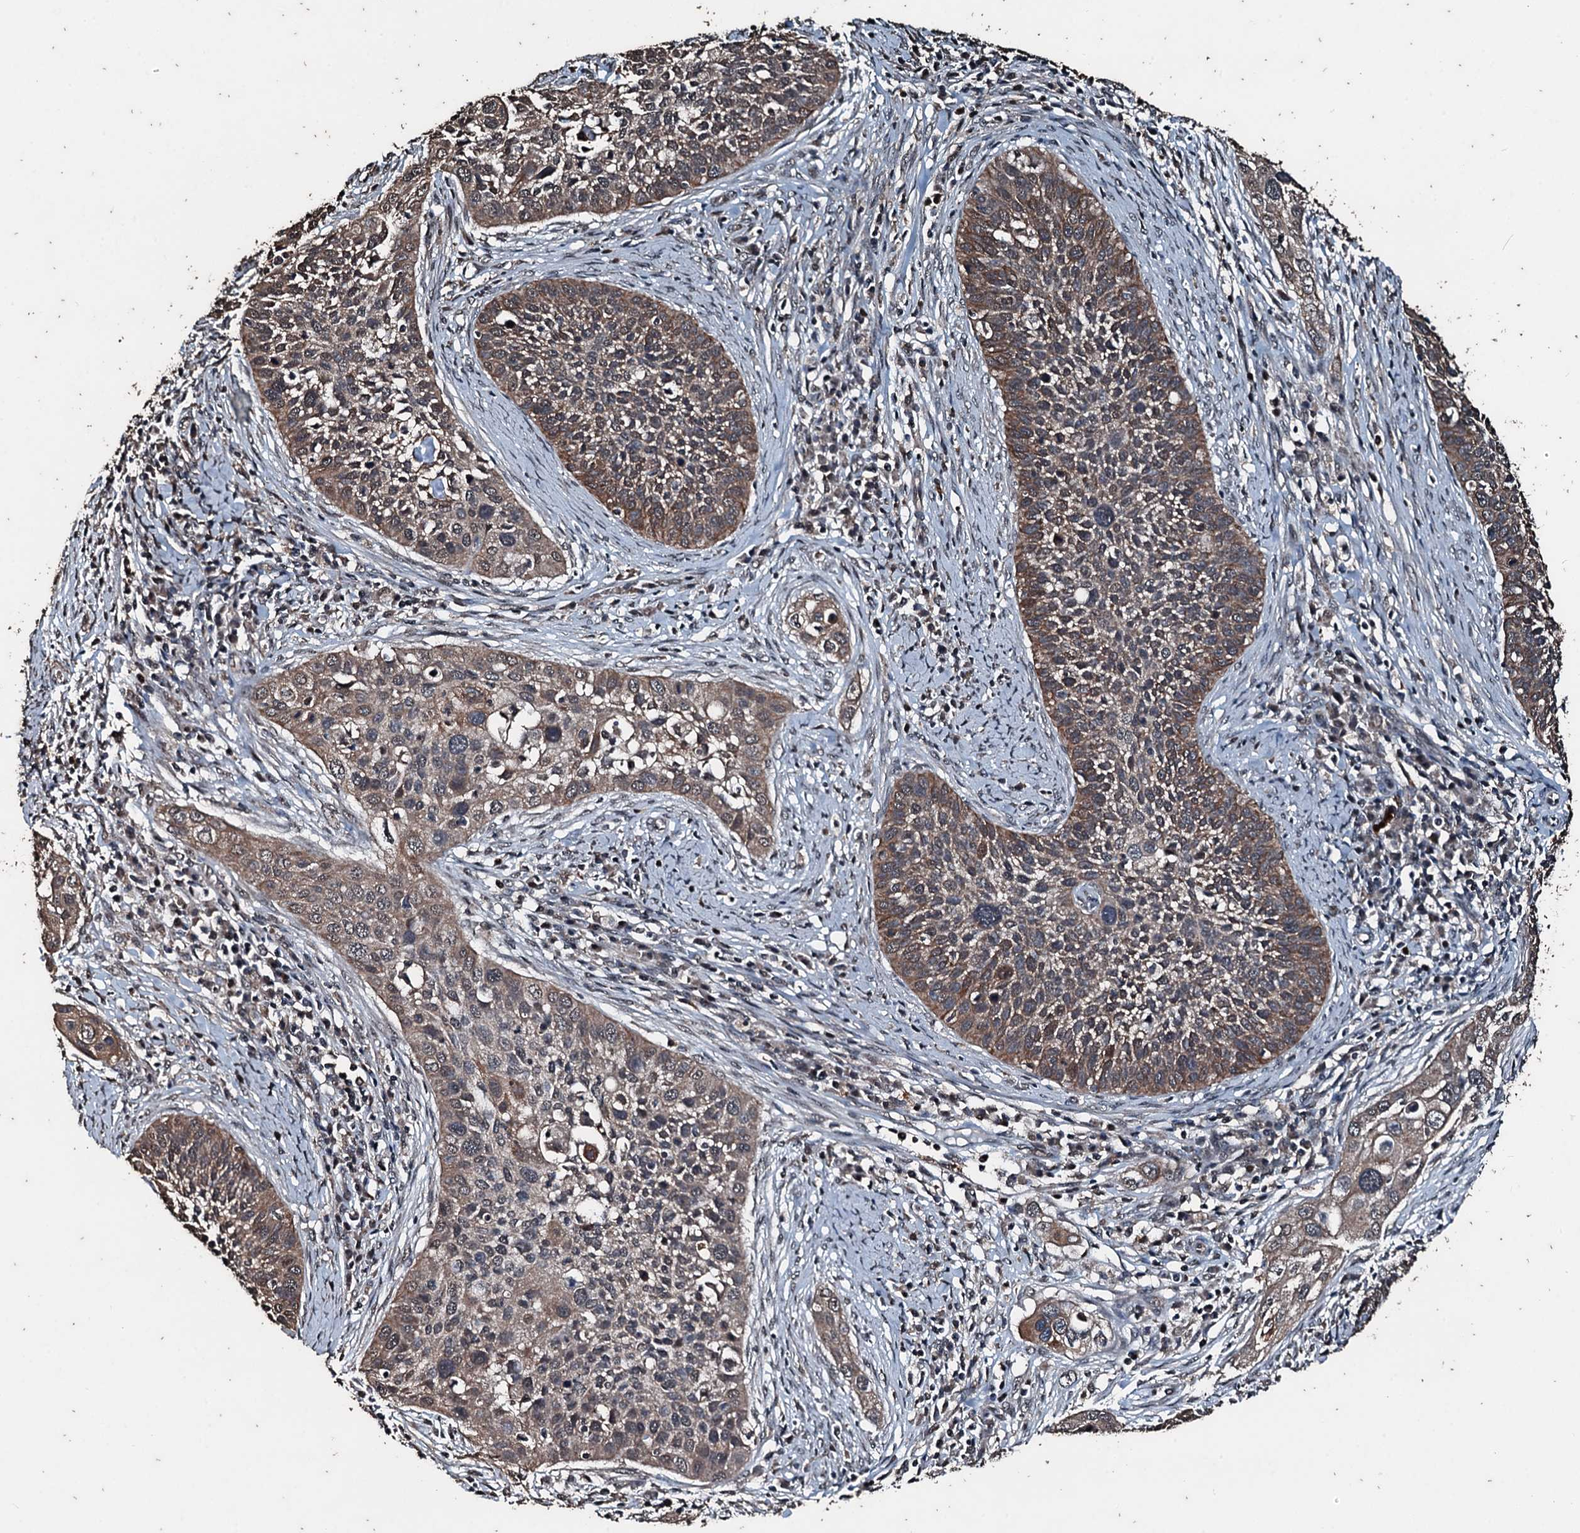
{"staining": {"intensity": "moderate", "quantity": ">75%", "location": "cytoplasmic/membranous"}, "tissue": "cervical cancer", "cell_type": "Tumor cells", "image_type": "cancer", "snomed": [{"axis": "morphology", "description": "Squamous cell carcinoma, NOS"}, {"axis": "topography", "description": "Cervix"}], "caption": "Squamous cell carcinoma (cervical) stained with a brown dye shows moderate cytoplasmic/membranous positive staining in about >75% of tumor cells.", "gene": "FAAP24", "patient": {"sex": "female", "age": 34}}